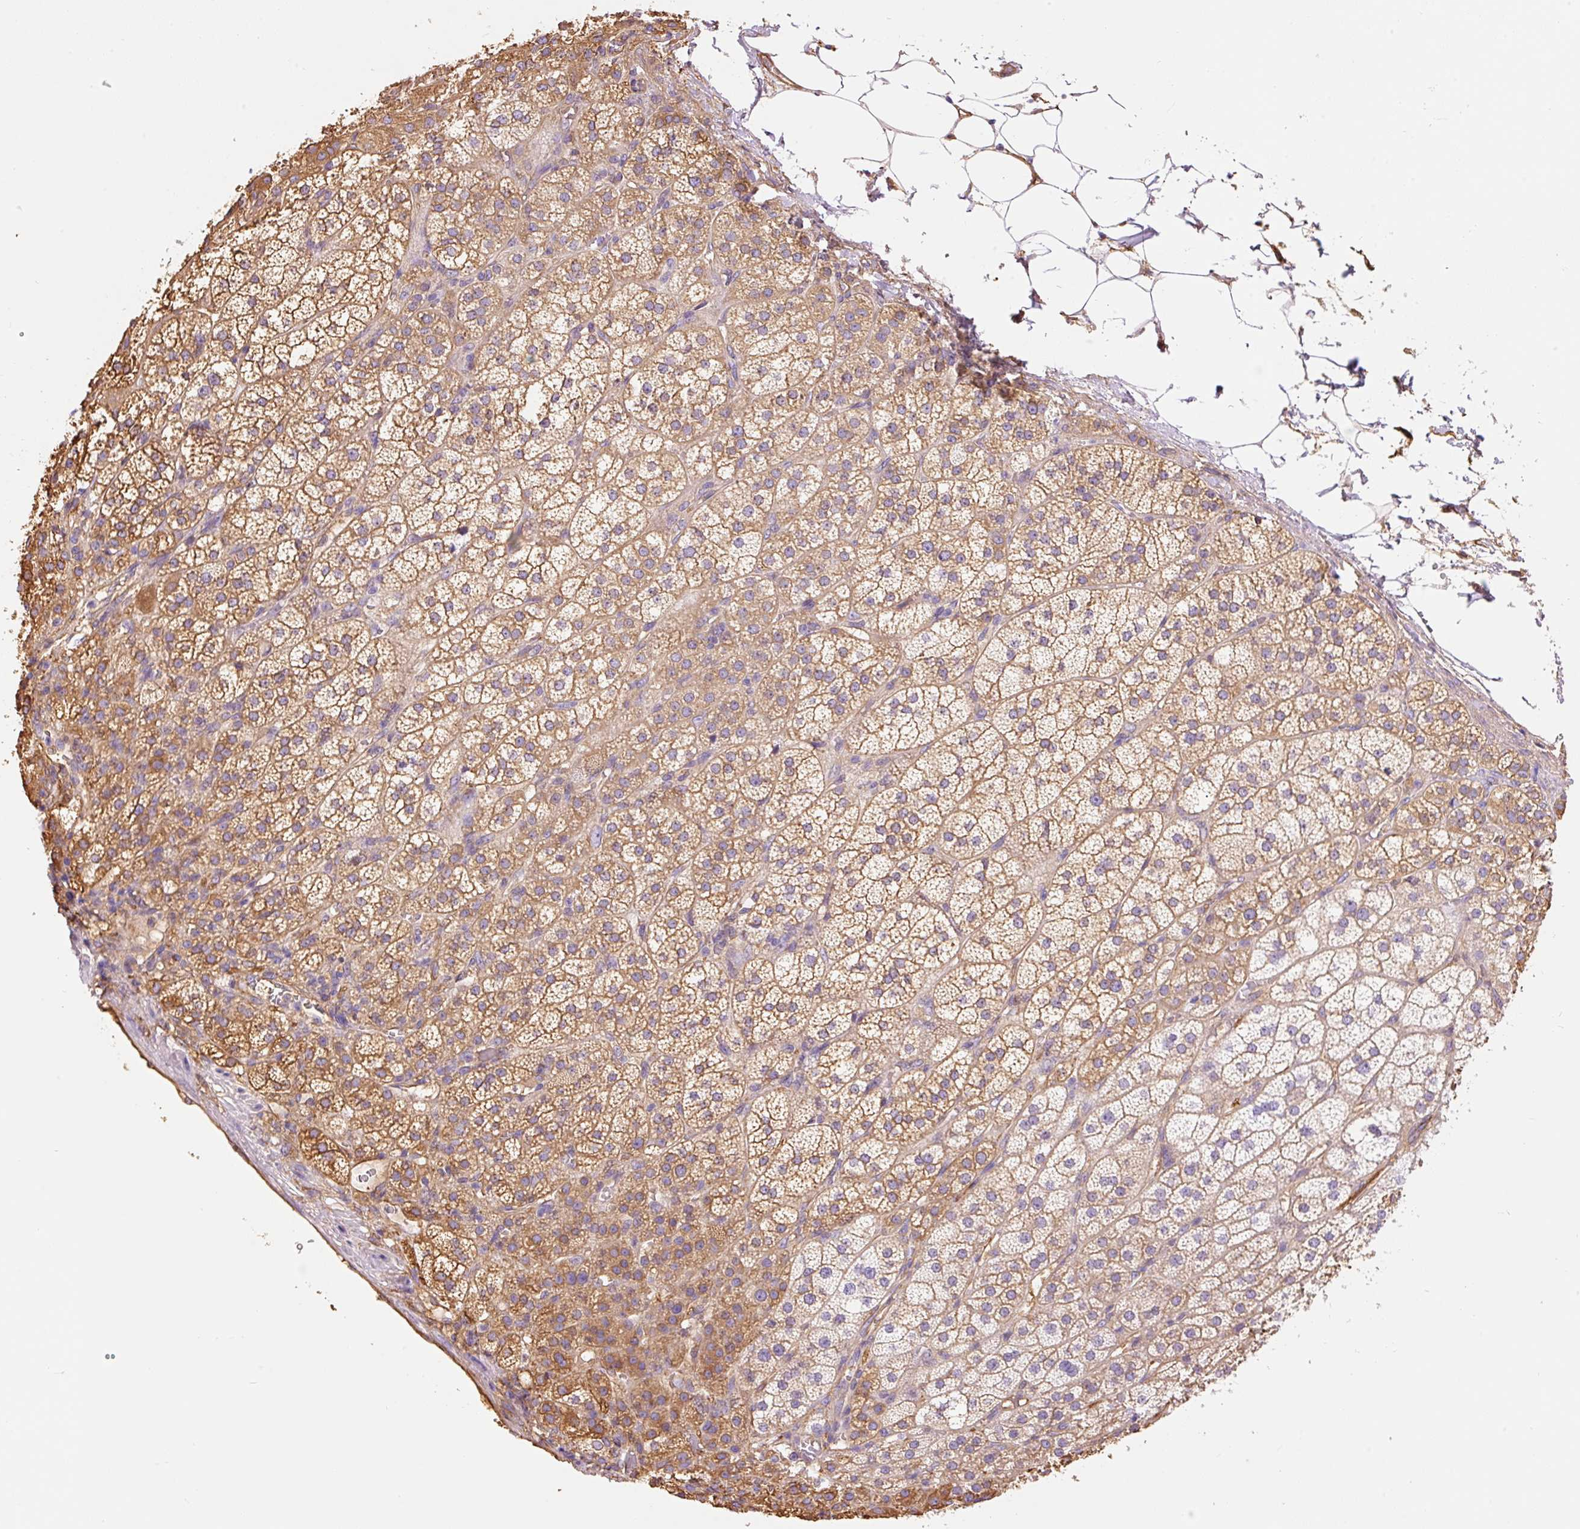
{"staining": {"intensity": "moderate", "quantity": ">75%", "location": "cytoplasmic/membranous"}, "tissue": "adrenal gland", "cell_type": "Glandular cells", "image_type": "normal", "snomed": [{"axis": "morphology", "description": "Normal tissue, NOS"}, {"axis": "topography", "description": "Adrenal gland"}], "caption": "A brown stain labels moderate cytoplasmic/membranous staining of a protein in glandular cells of normal human adrenal gland. The protein of interest is stained brown, and the nuclei are stained in blue (DAB (3,3'-diaminobenzidine) IHC with brightfield microscopy, high magnification).", "gene": "ENSG00000249624", "patient": {"sex": "female", "age": 60}}